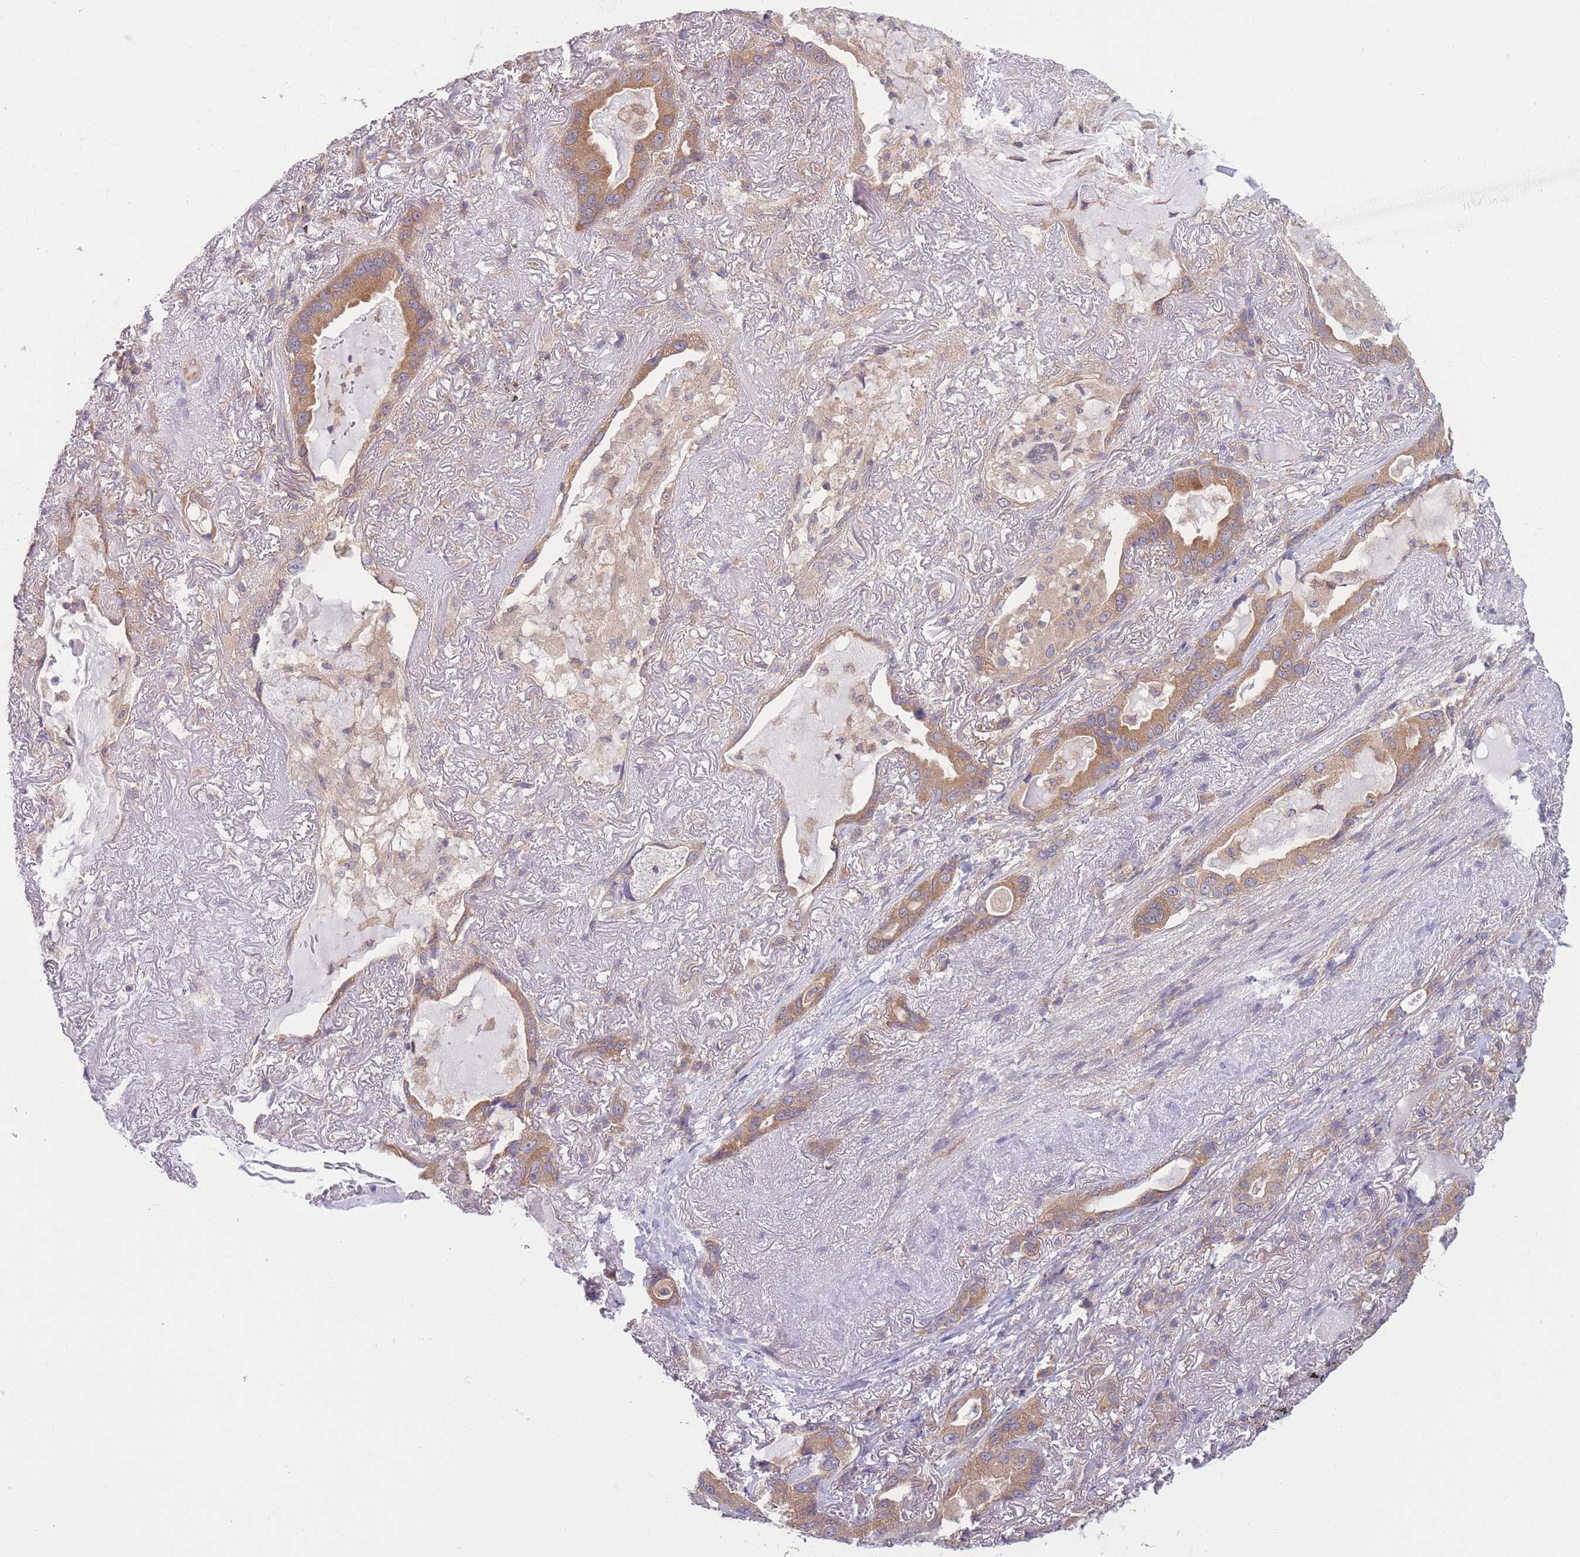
{"staining": {"intensity": "moderate", "quantity": ">75%", "location": "cytoplasmic/membranous"}, "tissue": "lung cancer", "cell_type": "Tumor cells", "image_type": "cancer", "snomed": [{"axis": "morphology", "description": "Adenocarcinoma, NOS"}, {"axis": "topography", "description": "Lung"}], "caption": "A histopathology image of lung cancer (adenocarcinoma) stained for a protein demonstrates moderate cytoplasmic/membranous brown staining in tumor cells.", "gene": "PFDN6", "patient": {"sex": "female", "age": 69}}